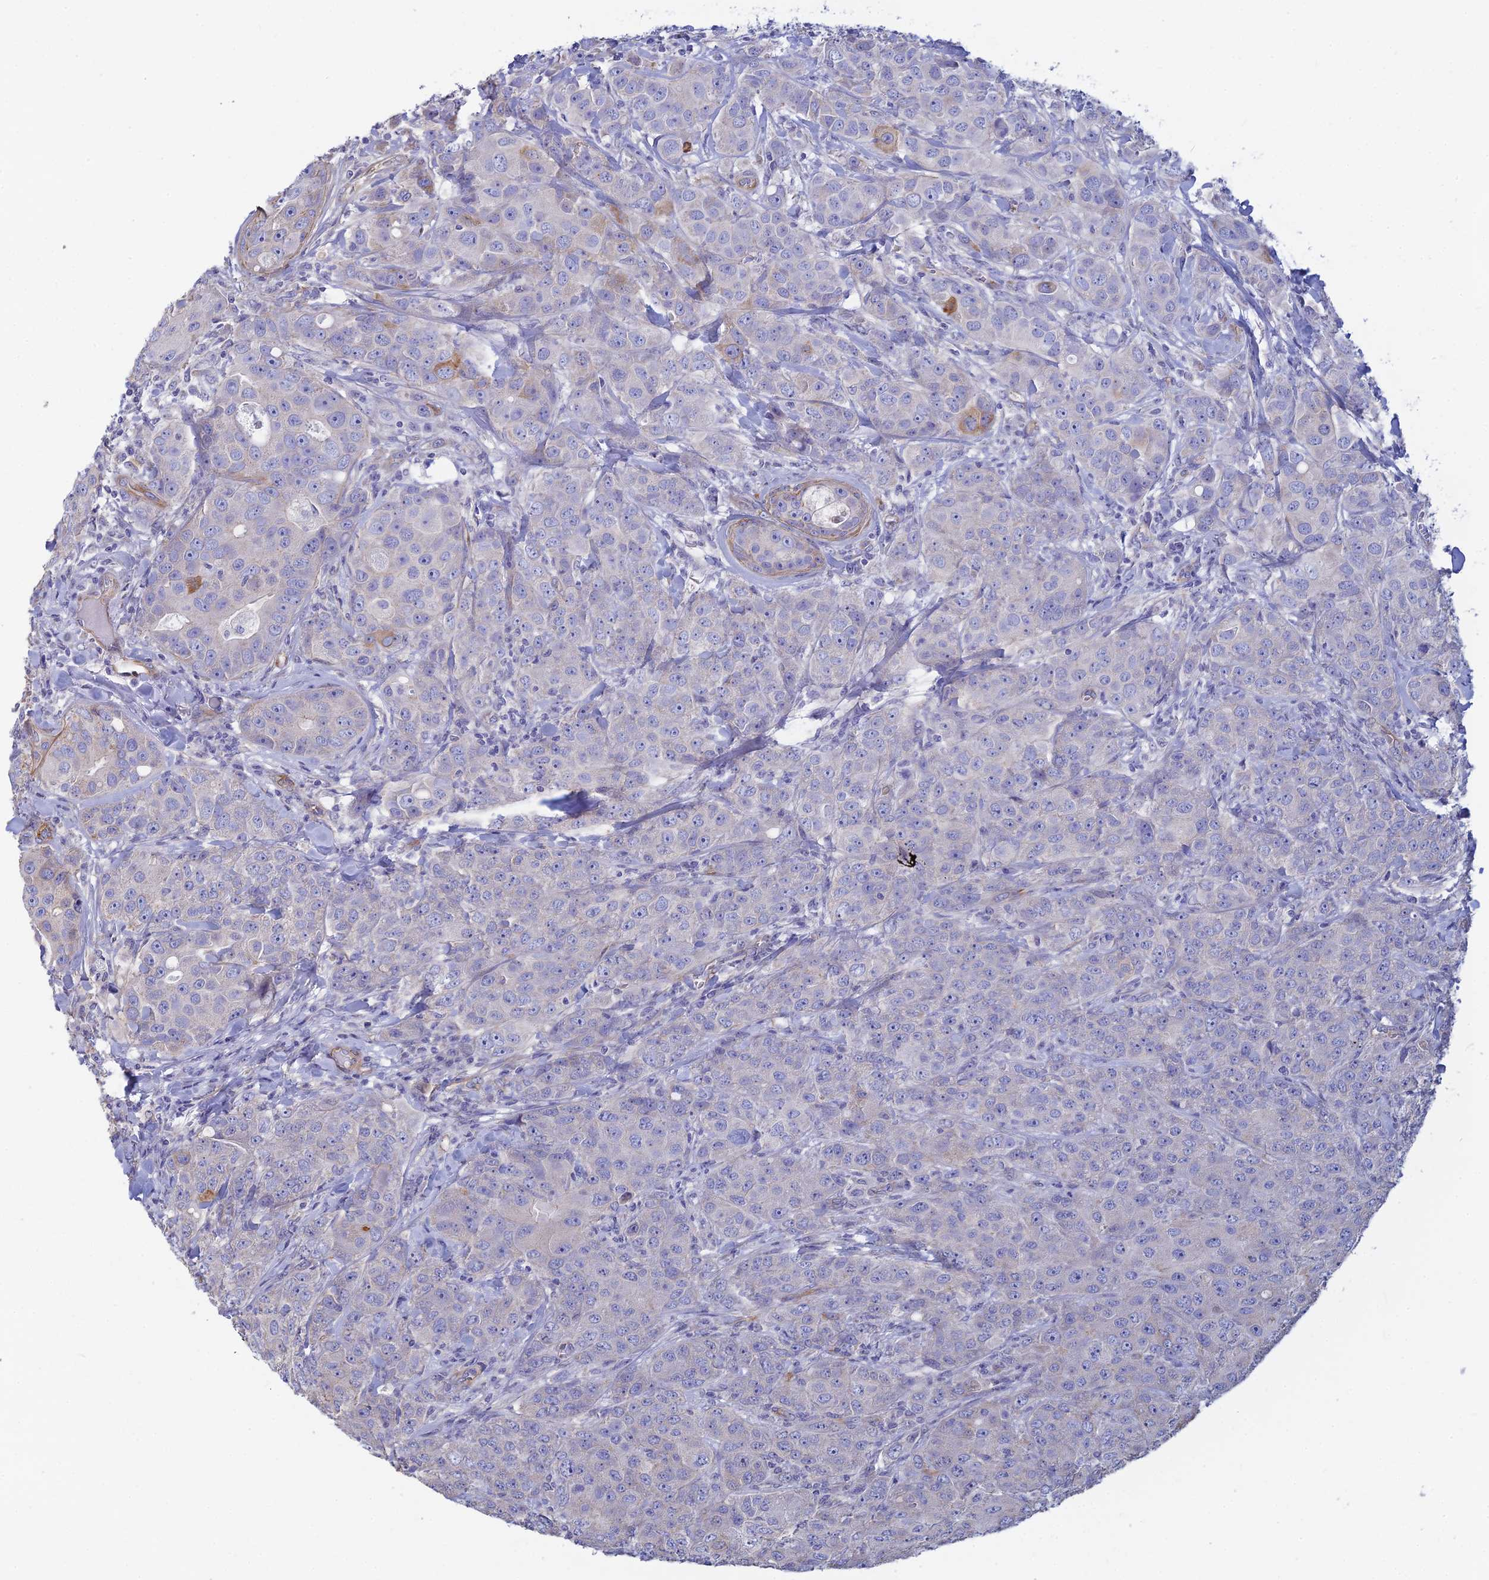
{"staining": {"intensity": "moderate", "quantity": "<25%", "location": "cytoplasmic/membranous"}, "tissue": "breast cancer", "cell_type": "Tumor cells", "image_type": "cancer", "snomed": [{"axis": "morphology", "description": "Duct carcinoma"}, {"axis": "topography", "description": "Breast"}], "caption": "Immunohistochemistry (IHC) image of breast intraductal carcinoma stained for a protein (brown), which reveals low levels of moderate cytoplasmic/membranous staining in about <25% of tumor cells.", "gene": "PCDHA5", "patient": {"sex": "female", "age": 43}}